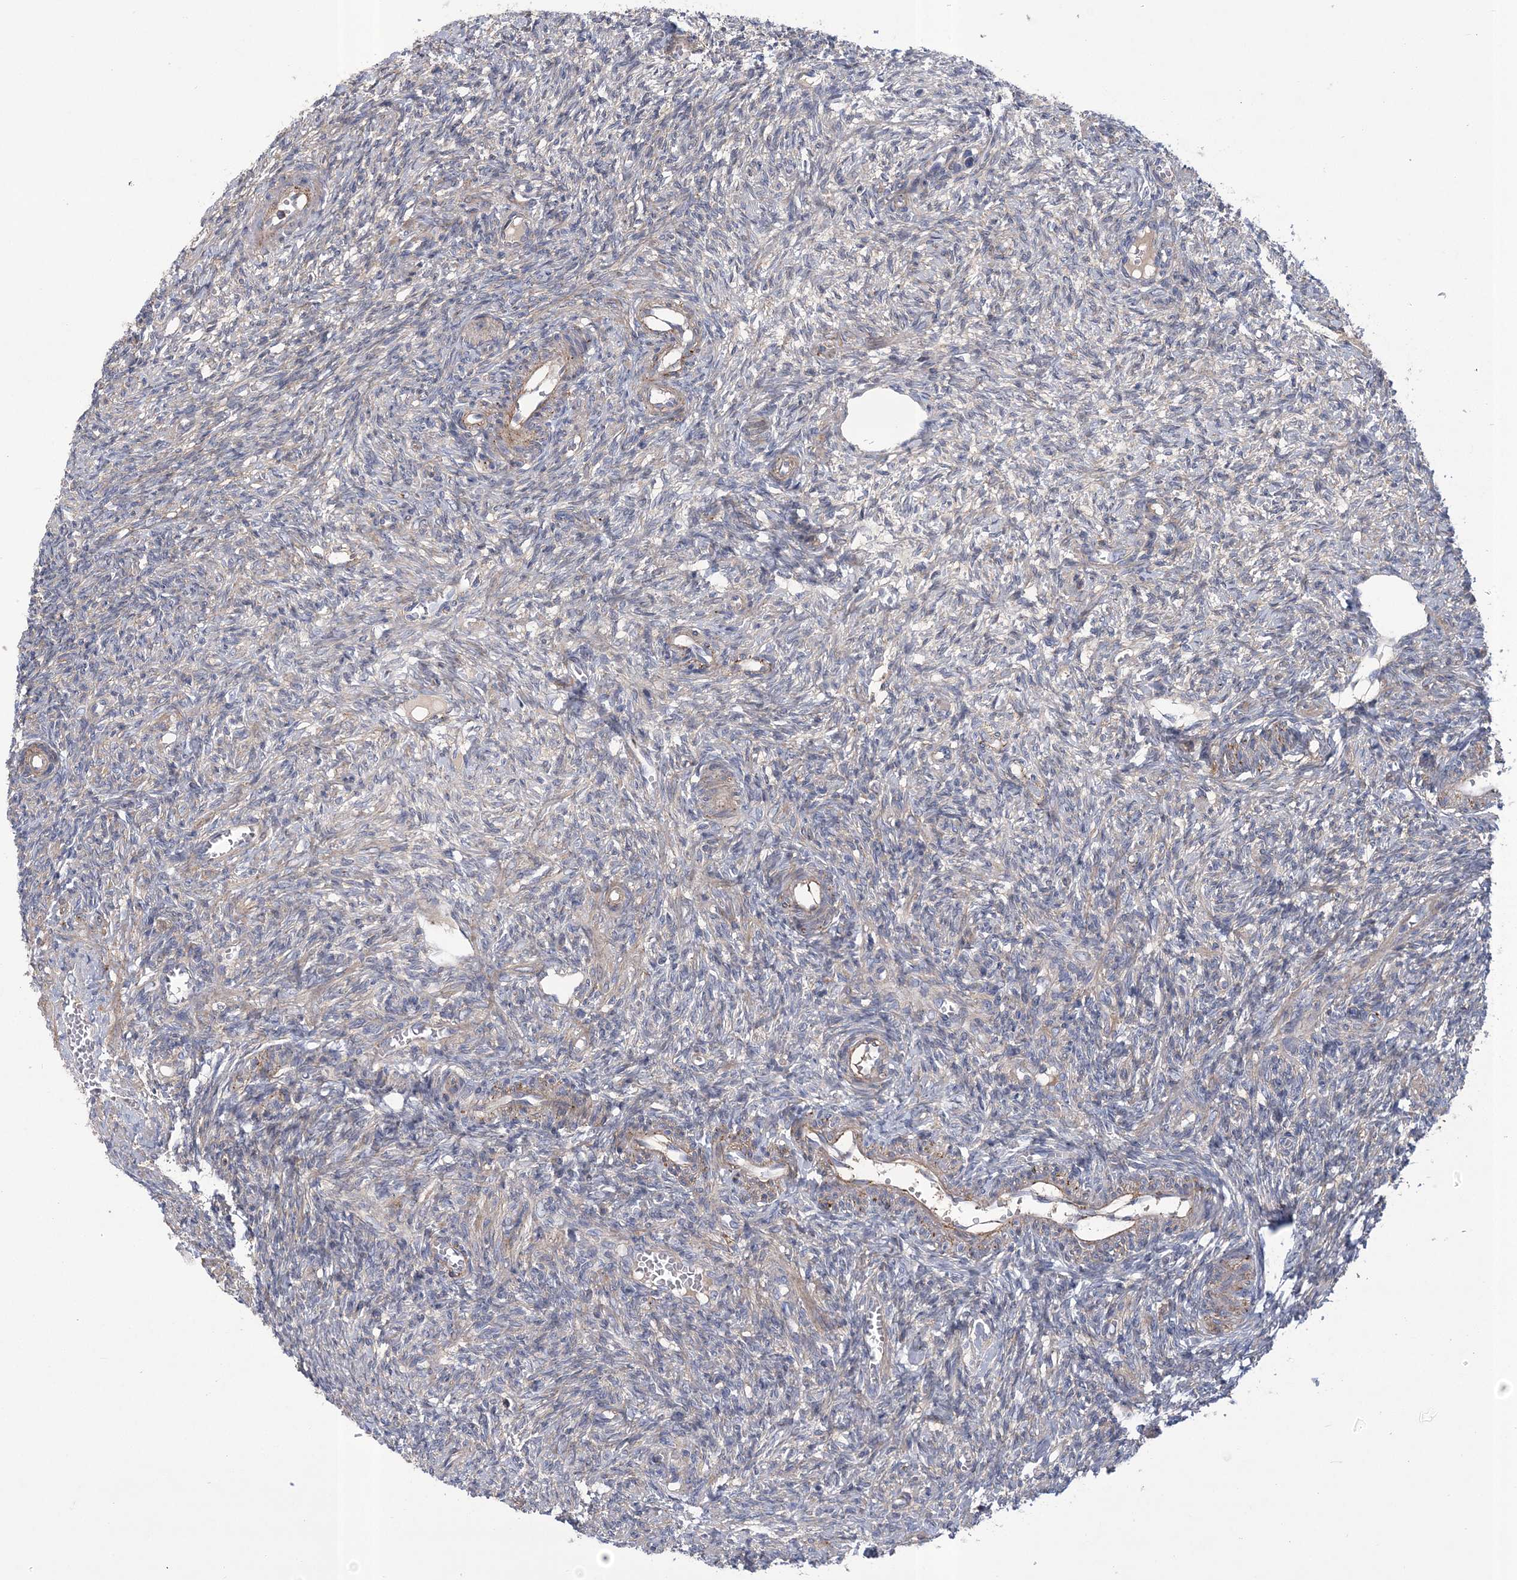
{"staining": {"intensity": "weak", "quantity": "25%-75%", "location": "cytoplasmic/membranous"}, "tissue": "ovary", "cell_type": "Ovarian stroma cells", "image_type": "normal", "snomed": [{"axis": "morphology", "description": "Normal tissue, NOS"}, {"axis": "topography", "description": "Ovary"}], "caption": "Ovary stained with DAB (3,3'-diaminobenzidine) immunohistochemistry (IHC) exhibits low levels of weak cytoplasmic/membranous expression in approximately 25%-75% of ovarian stroma cells. The protein is shown in brown color, while the nuclei are stained blue.", "gene": "ARSJ", "patient": {"sex": "female", "age": 27}}